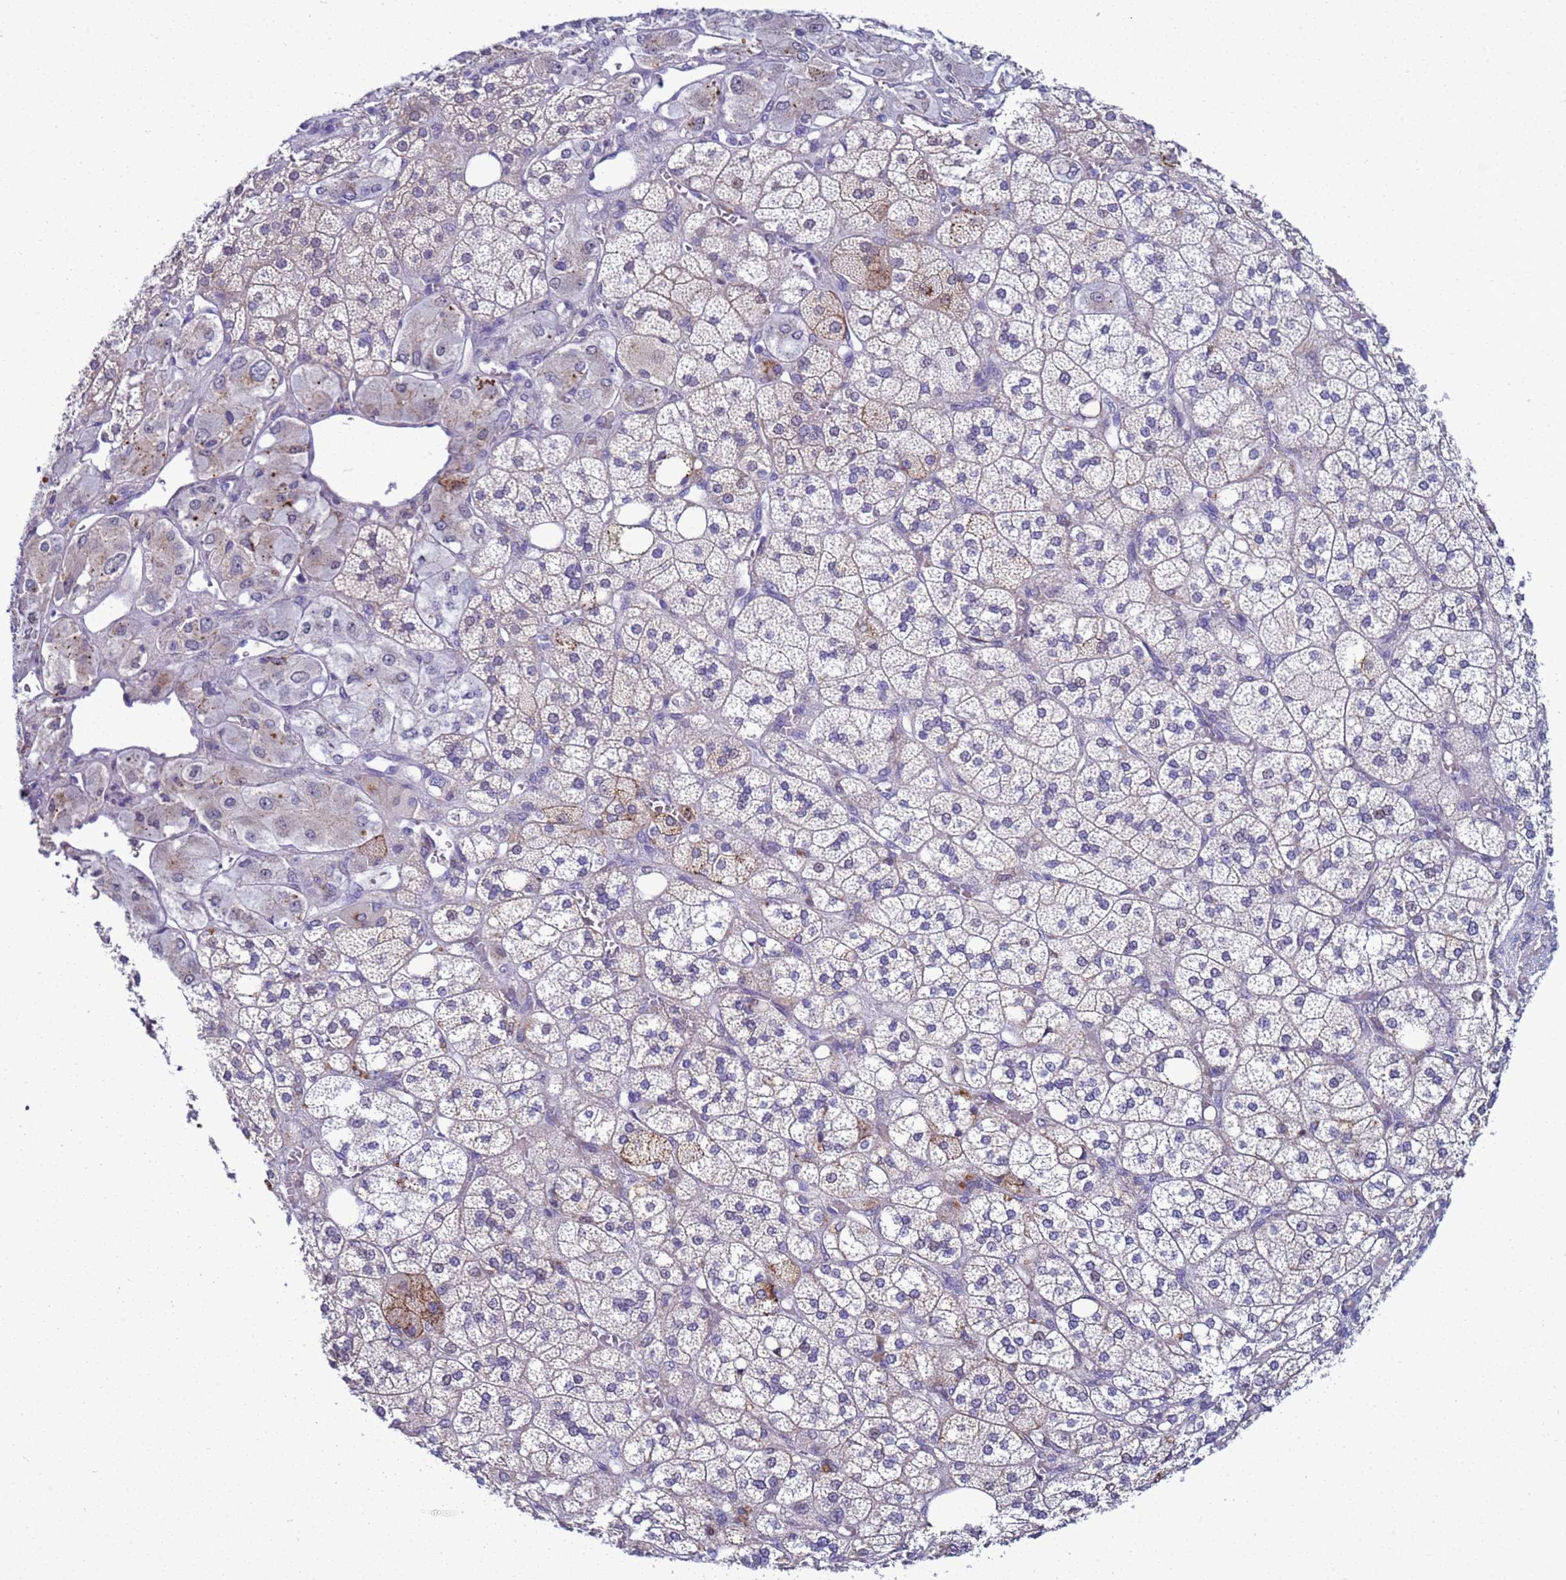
{"staining": {"intensity": "weak", "quantity": "<25%", "location": "cytoplasmic/membranous"}, "tissue": "adrenal gland", "cell_type": "Glandular cells", "image_type": "normal", "snomed": [{"axis": "morphology", "description": "Normal tissue, NOS"}, {"axis": "topography", "description": "Adrenal gland"}], "caption": "Photomicrograph shows no protein expression in glandular cells of normal adrenal gland.", "gene": "NAT1", "patient": {"sex": "male", "age": 61}}